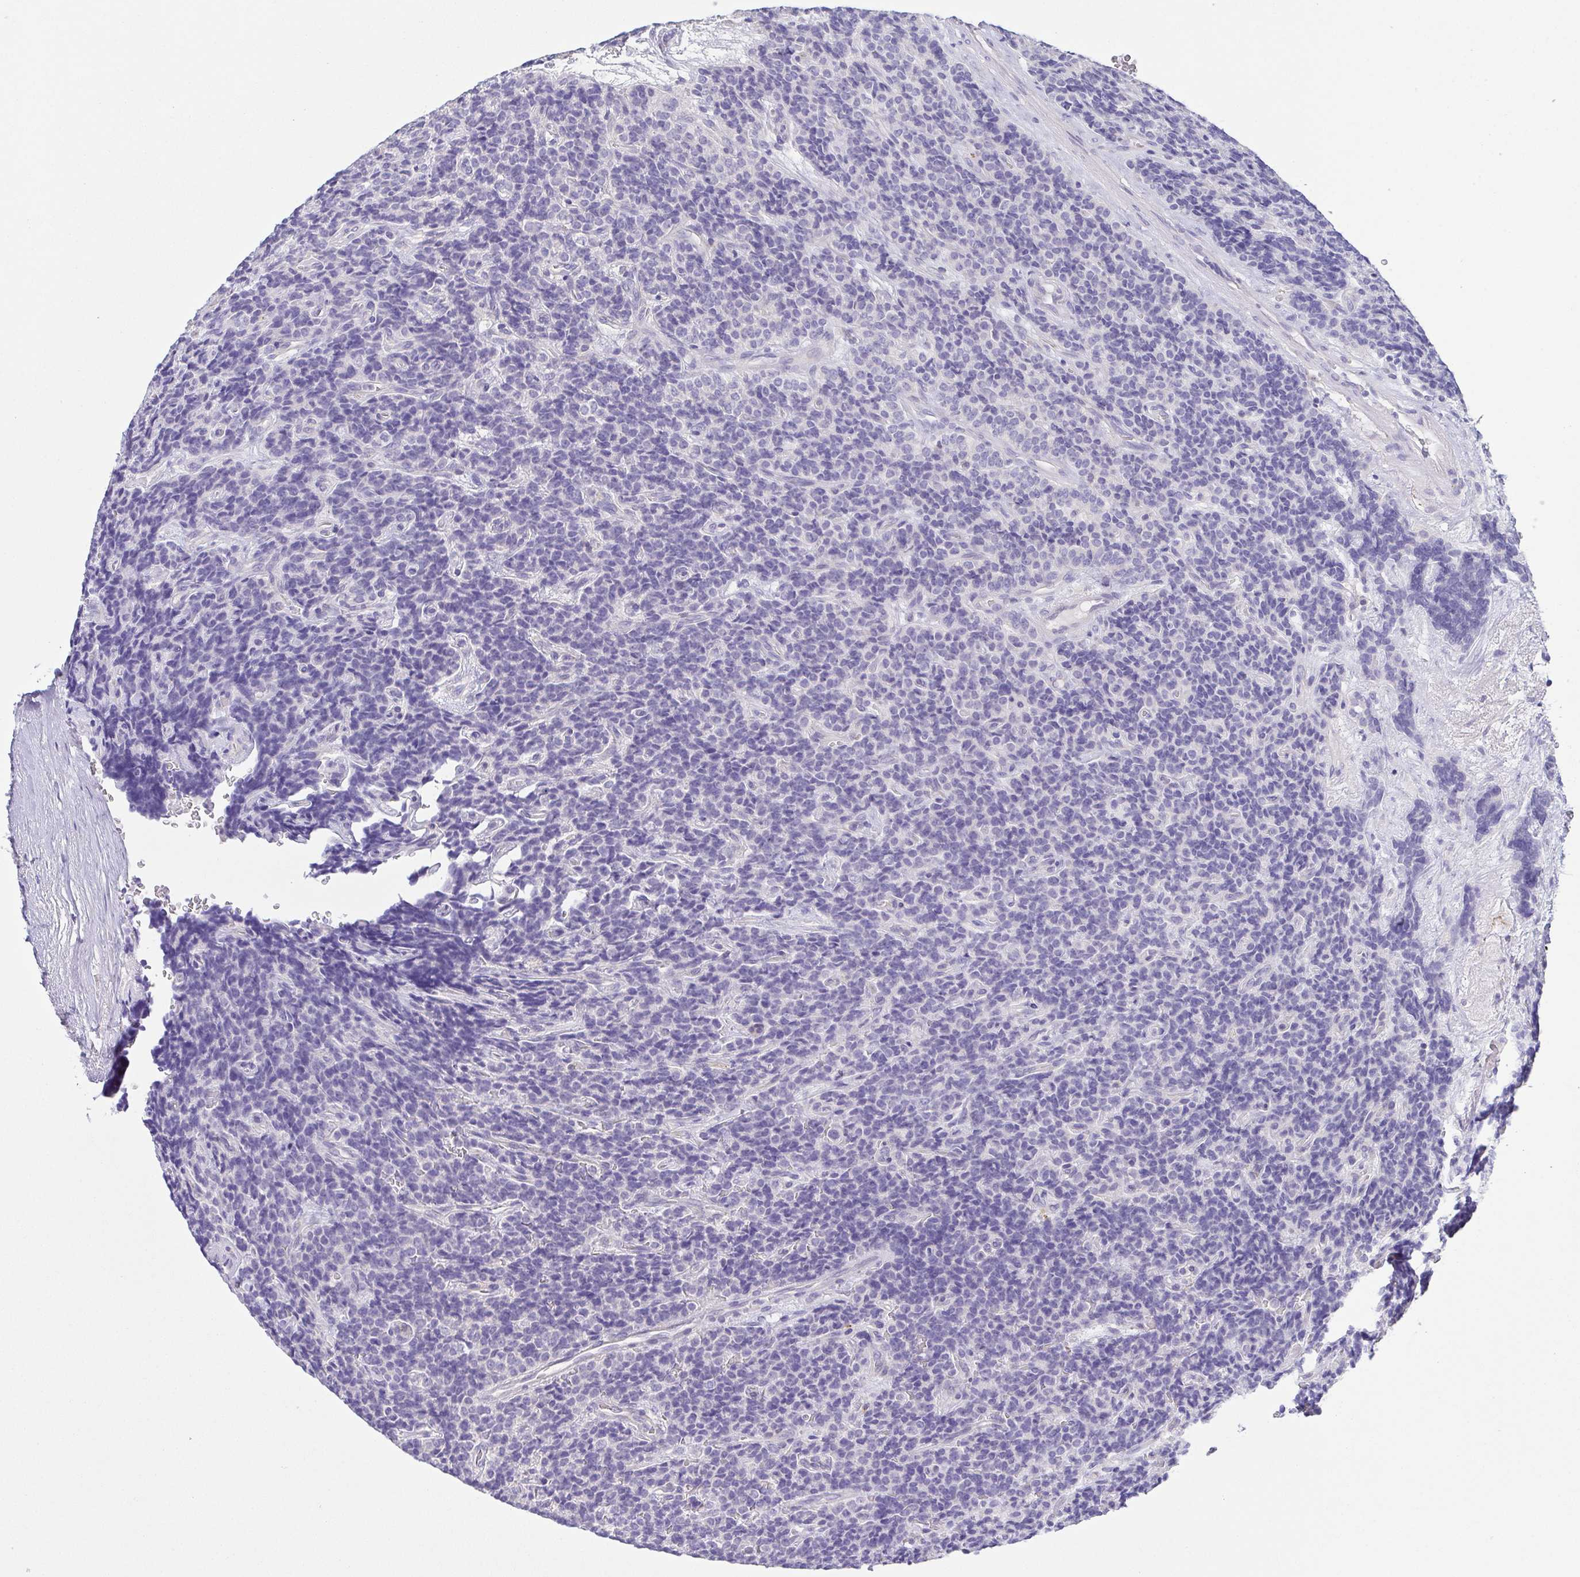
{"staining": {"intensity": "negative", "quantity": "none", "location": "none"}, "tissue": "carcinoid", "cell_type": "Tumor cells", "image_type": "cancer", "snomed": [{"axis": "morphology", "description": "Carcinoid, malignant, NOS"}, {"axis": "topography", "description": "Pancreas"}], "caption": "This is an immunohistochemistry (IHC) photomicrograph of carcinoid (malignant). There is no expression in tumor cells.", "gene": "PKDREJ", "patient": {"sex": "male", "age": 36}}